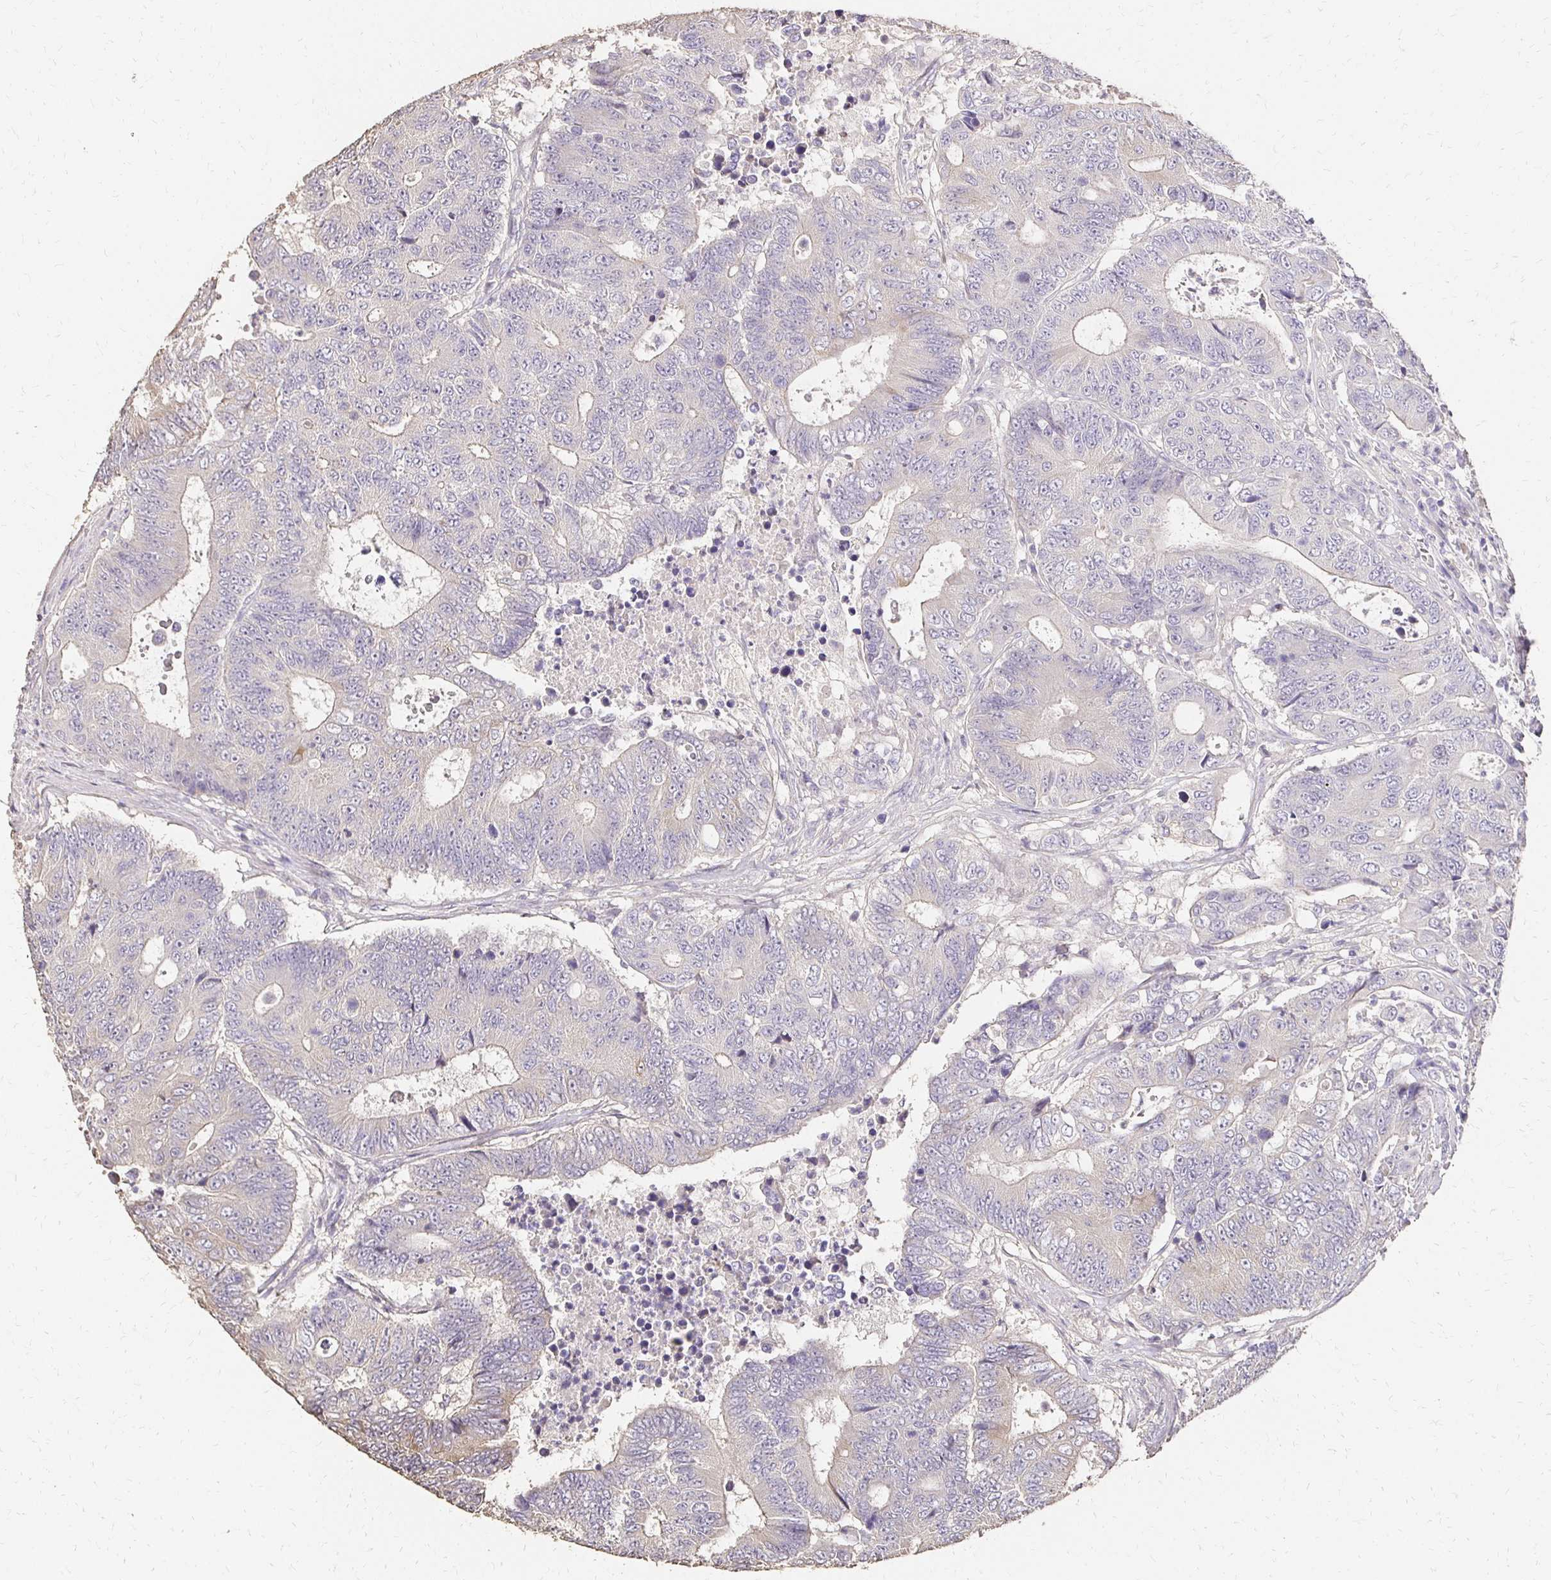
{"staining": {"intensity": "negative", "quantity": "none", "location": "none"}, "tissue": "colorectal cancer", "cell_type": "Tumor cells", "image_type": "cancer", "snomed": [{"axis": "morphology", "description": "Adenocarcinoma, NOS"}, {"axis": "topography", "description": "Colon"}], "caption": "DAB immunohistochemical staining of colorectal cancer (adenocarcinoma) reveals no significant positivity in tumor cells.", "gene": "UGT1A6", "patient": {"sex": "female", "age": 48}}